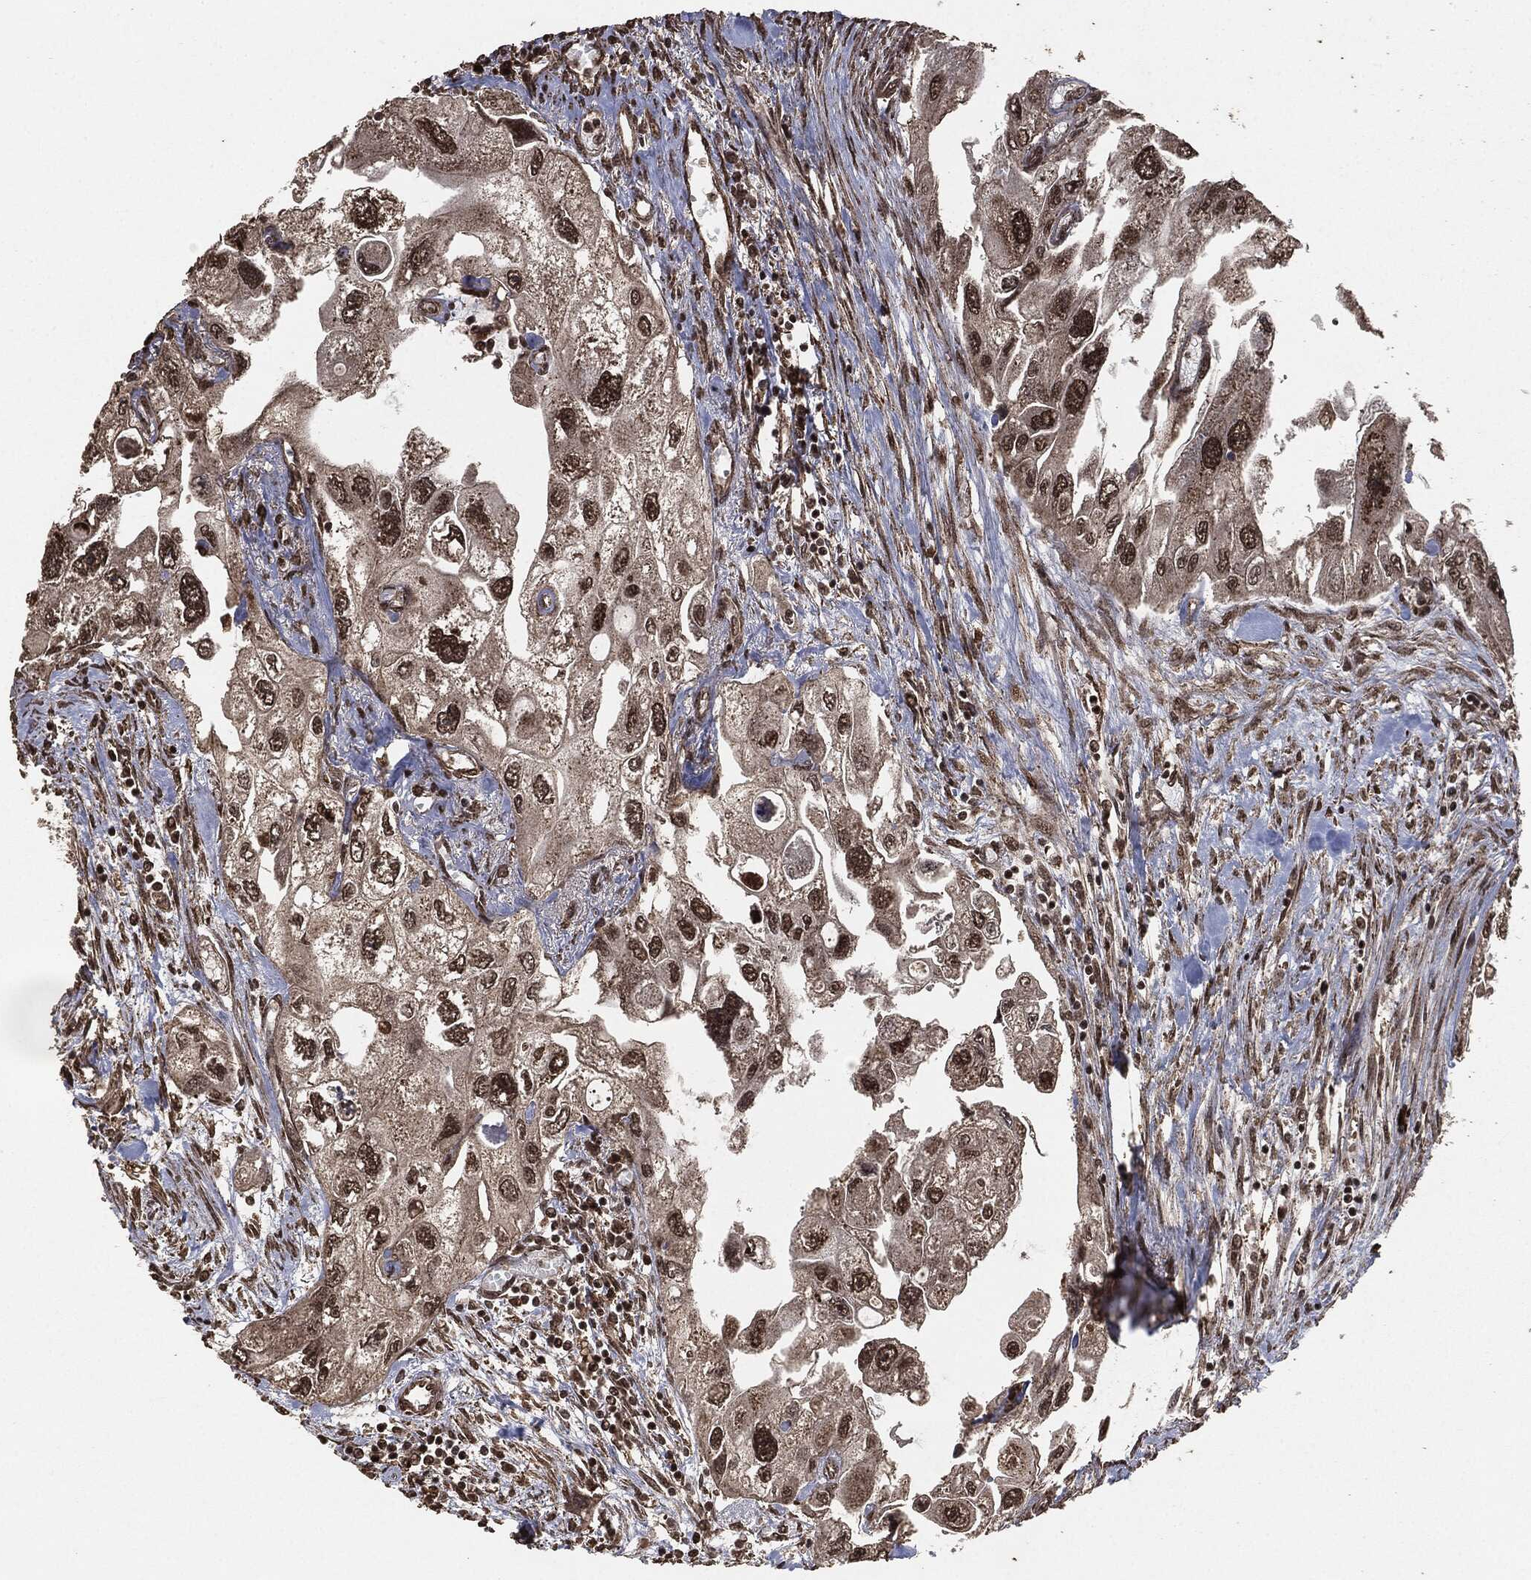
{"staining": {"intensity": "strong", "quantity": "25%-75%", "location": "nuclear"}, "tissue": "urothelial cancer", "cell_type": "Tumor cells", "image_type": "cancer", "snomed": [{"axis": "morphology", "description": "Urothelial carcinoma, High grade"}, {"axis": "topography", "description": "Urinary bladder"}], "caption": "Urothelial cancer stained for a protein (brown) reveals strong nuclear positive expression in about 25%-75% of tumor cells.", "gene": "EGFR", "patient": {"sex": "male", "age": 59}}